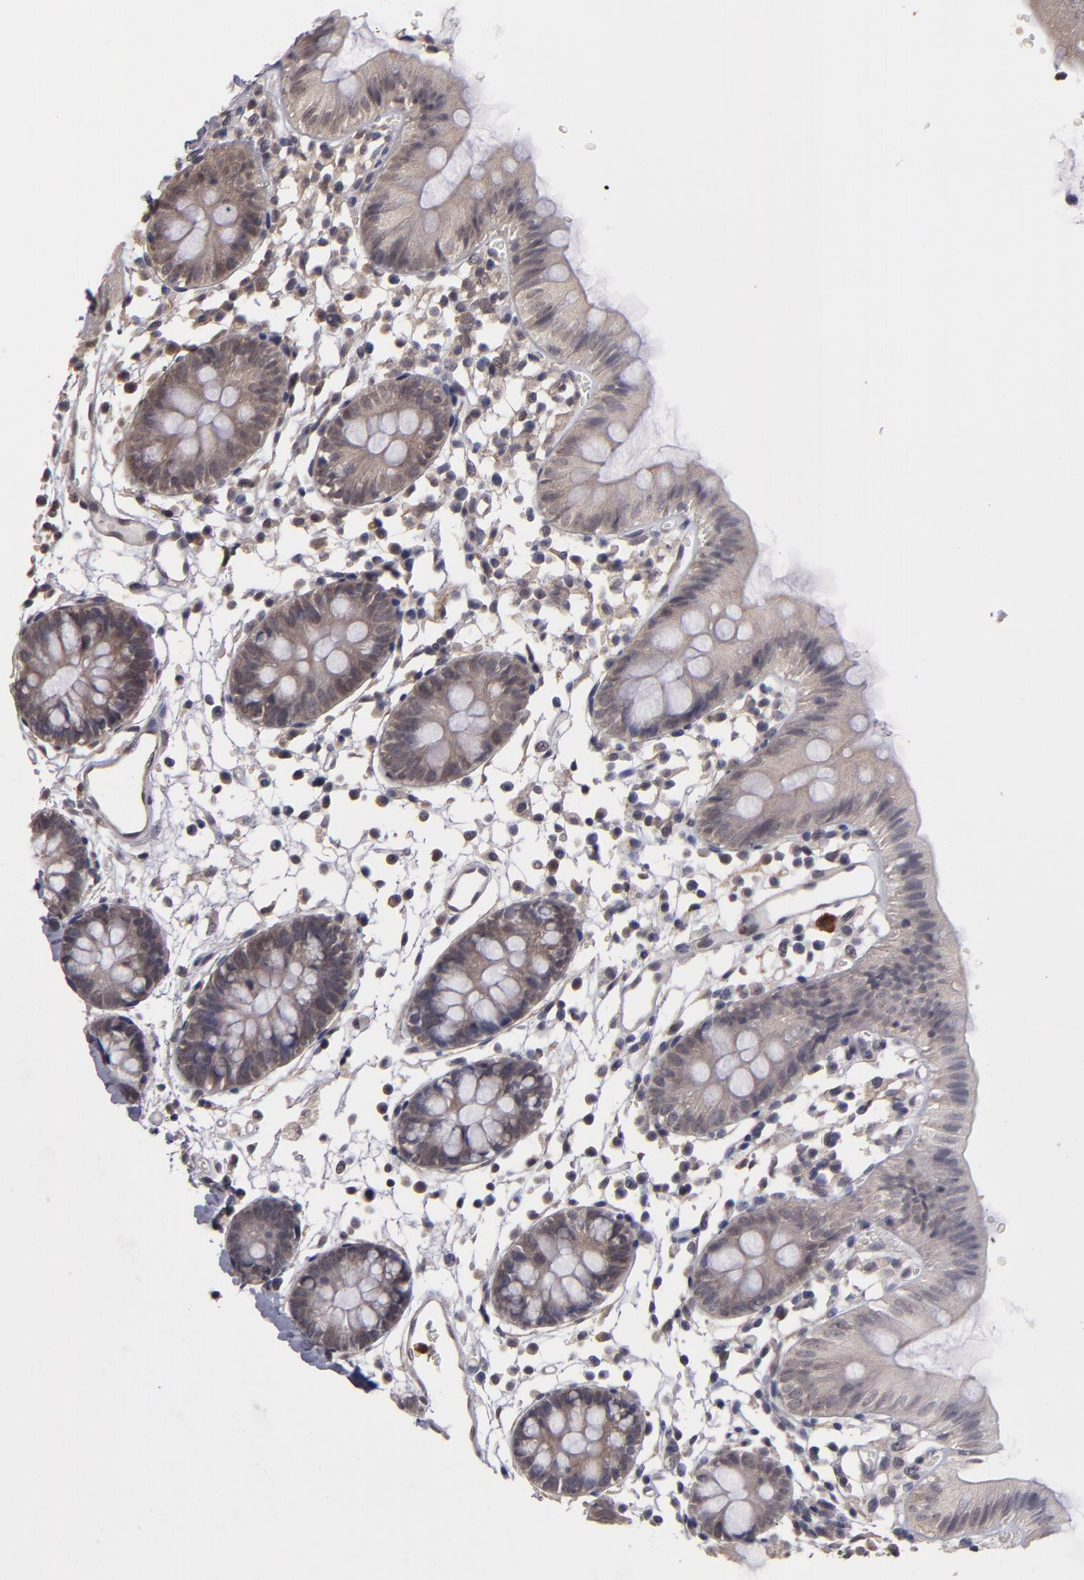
{"staining": {"intensity": "moderate", "quantity": "25%-75%", "location": "cytoplasmic/membranous"}, "tissue": "colon", "cell_type": "Endothelial cells", "image_type": "normal", "snomed": [{"axis": "morphology", "description": "Normal tissue, NOS"}, {"axis": "topography", "description": "Colon"}], "caption": "DAB (3,3'-diaminobenzidine) immunohistochemical staining of normal human colon shows moderate cytoplasmic/membranous protein positivity in approximately 25%-75% of endothelial cells. (DAB IHC with brightfield microscopy, high magnification).", "gene": "SERPINA7", "patient": {"sex": "male", "age": 14}}